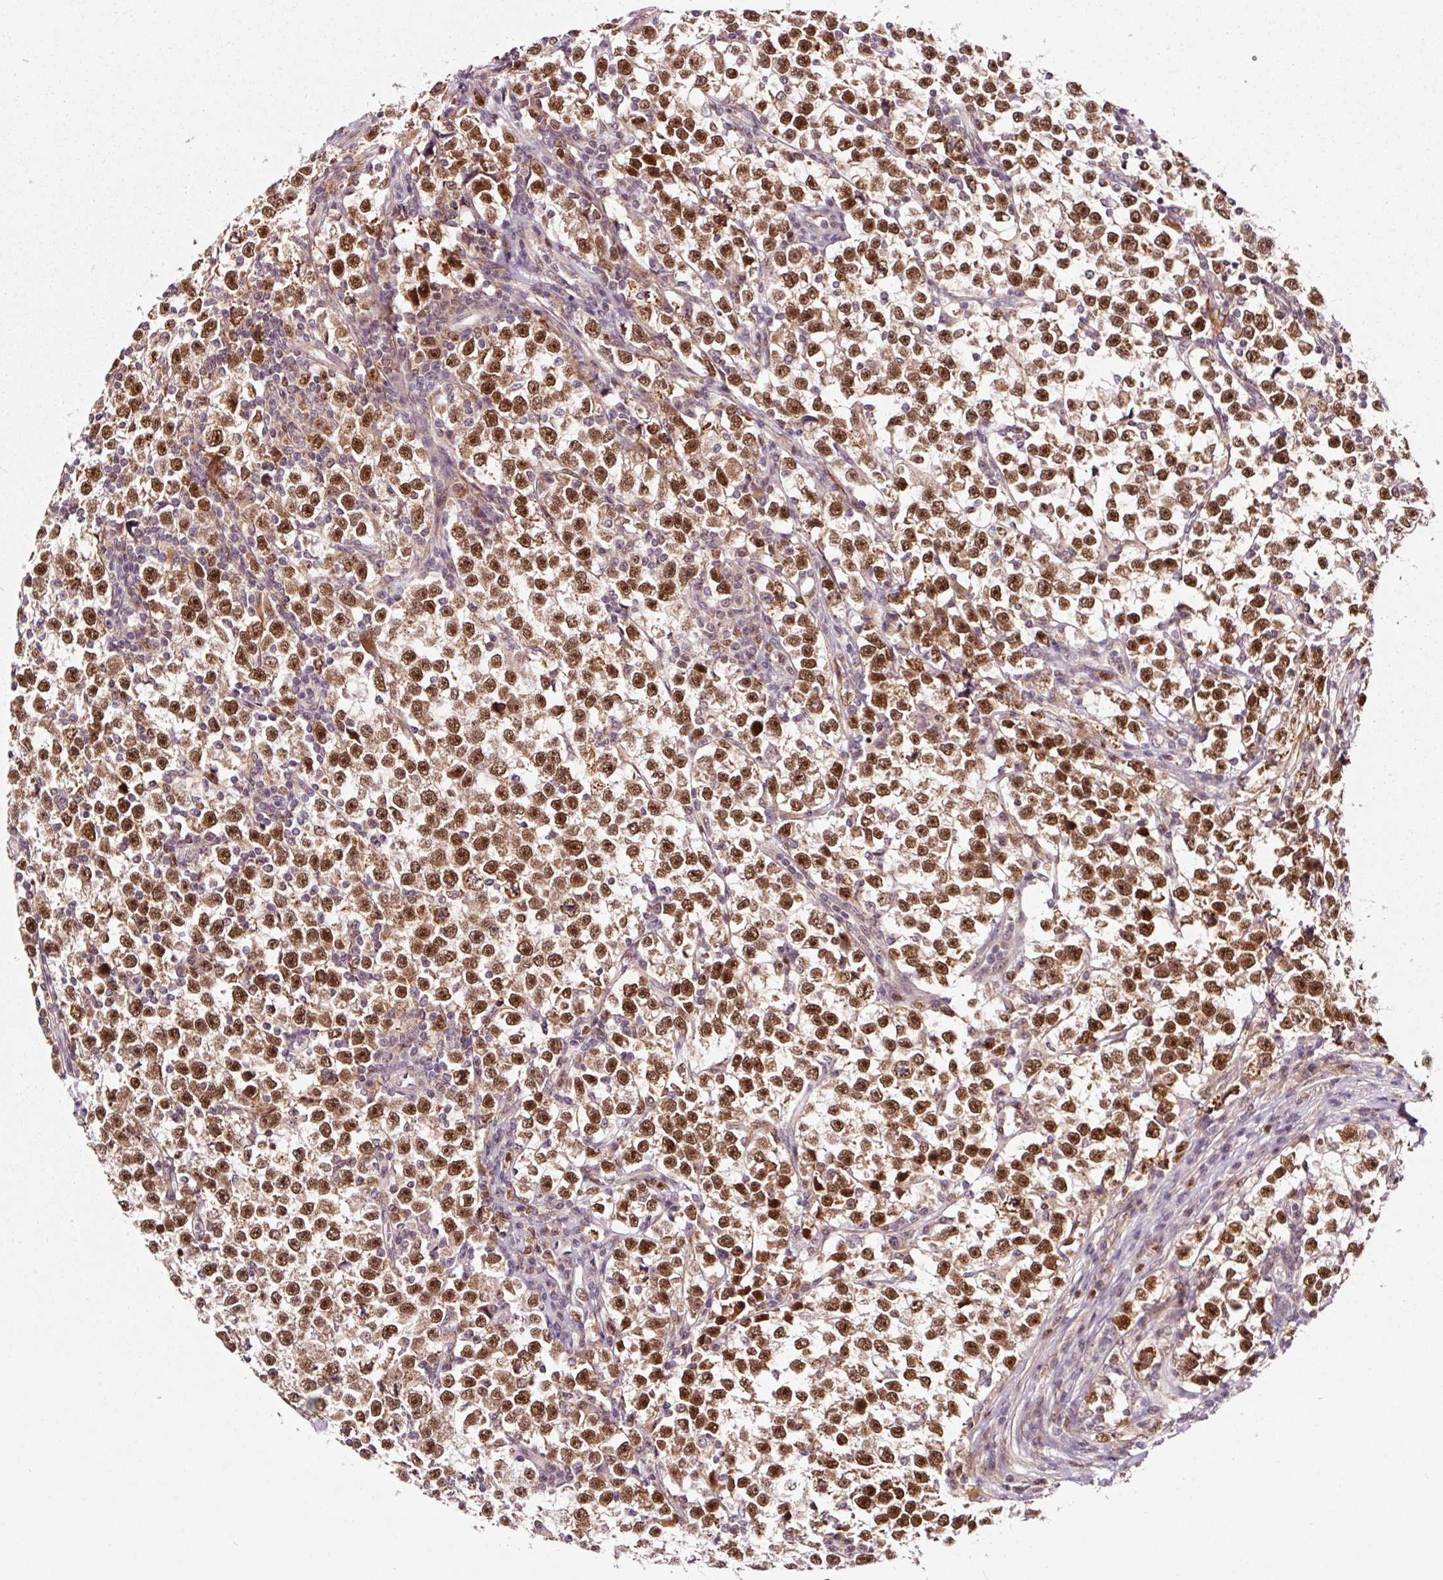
{"staining": {"intensity": "strong", "quantity": ">75%", "location": "nuclear"}, "tissue": "testis cancer", "cell_type": "Tumor cells", "image_type": "cancer", "snomed": [{"axis": "morphology", "description": "Normal tissue, NOS"}, {"axis": "morphology", "description": "Seminoma, NOS"}, {"axis": "topography", "description": "Testis"}], "caption": "Testis seminoma was stained to show a protein in brown. There is high levels of strong nuclear staining in about >75% of tumor cells.", "gene": "RFC4", "patient": {"sex": "male", "age": 43}}